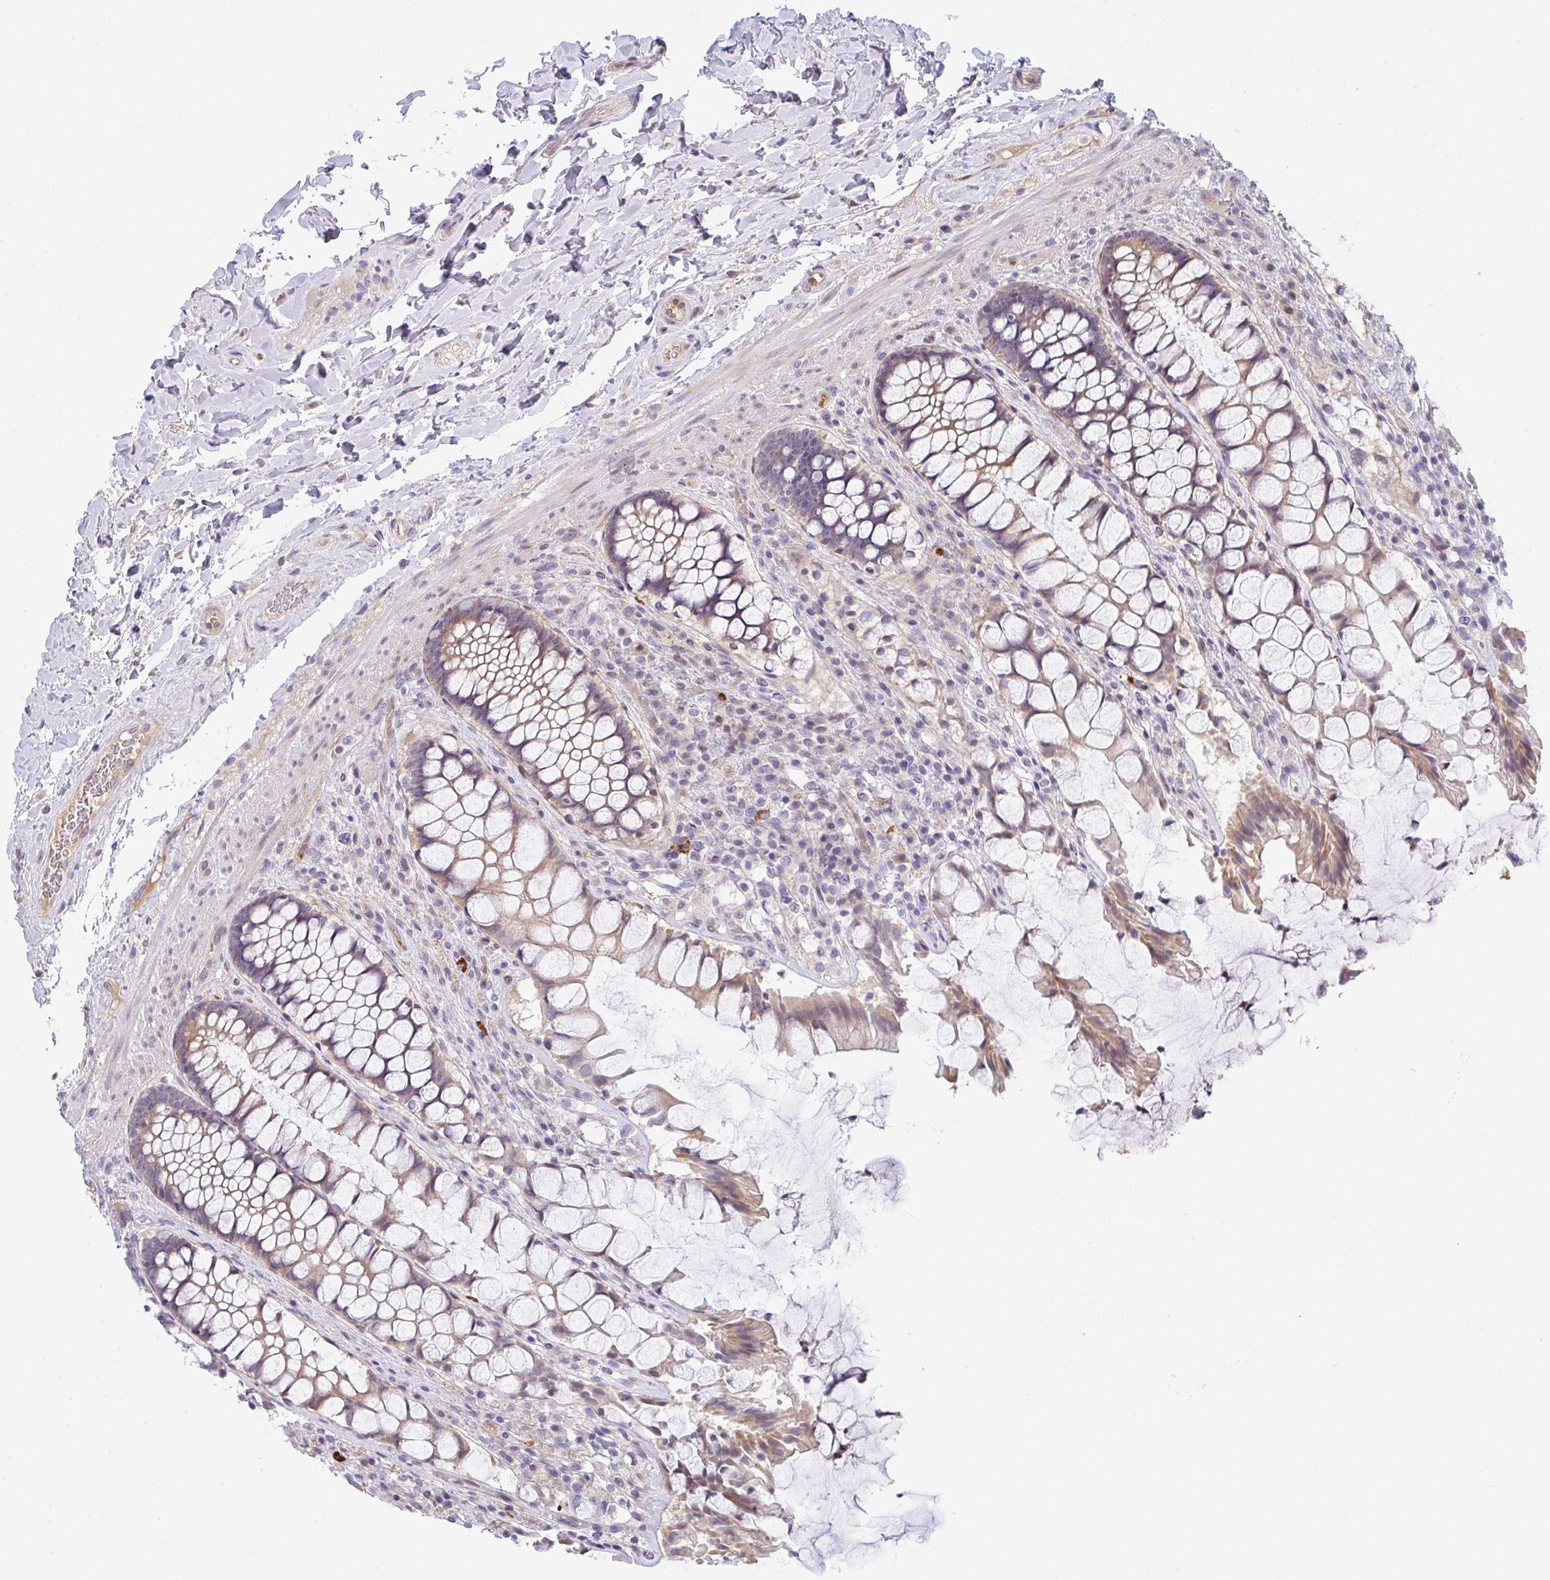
{"staining": {"intensity": "moderate", "quantity": ">75%", "location": "cytoplasmic/membranous"}, "tissue": "rectum", "cell_type": "Glandular cells", "image_type": "normal", "snomed": [{"axis": "morphology", "description": "Normal tissue, NOS"}, {"axis": "topography", "description": "Rectum"}], "caption": "Protein expression analysis of normal rectum displays moderate cytoplasmic/membranous staining in about >75% of glandular cells.", "gene": "TNFRSF10A", "patient": {"sex": "female", "age": 58}}